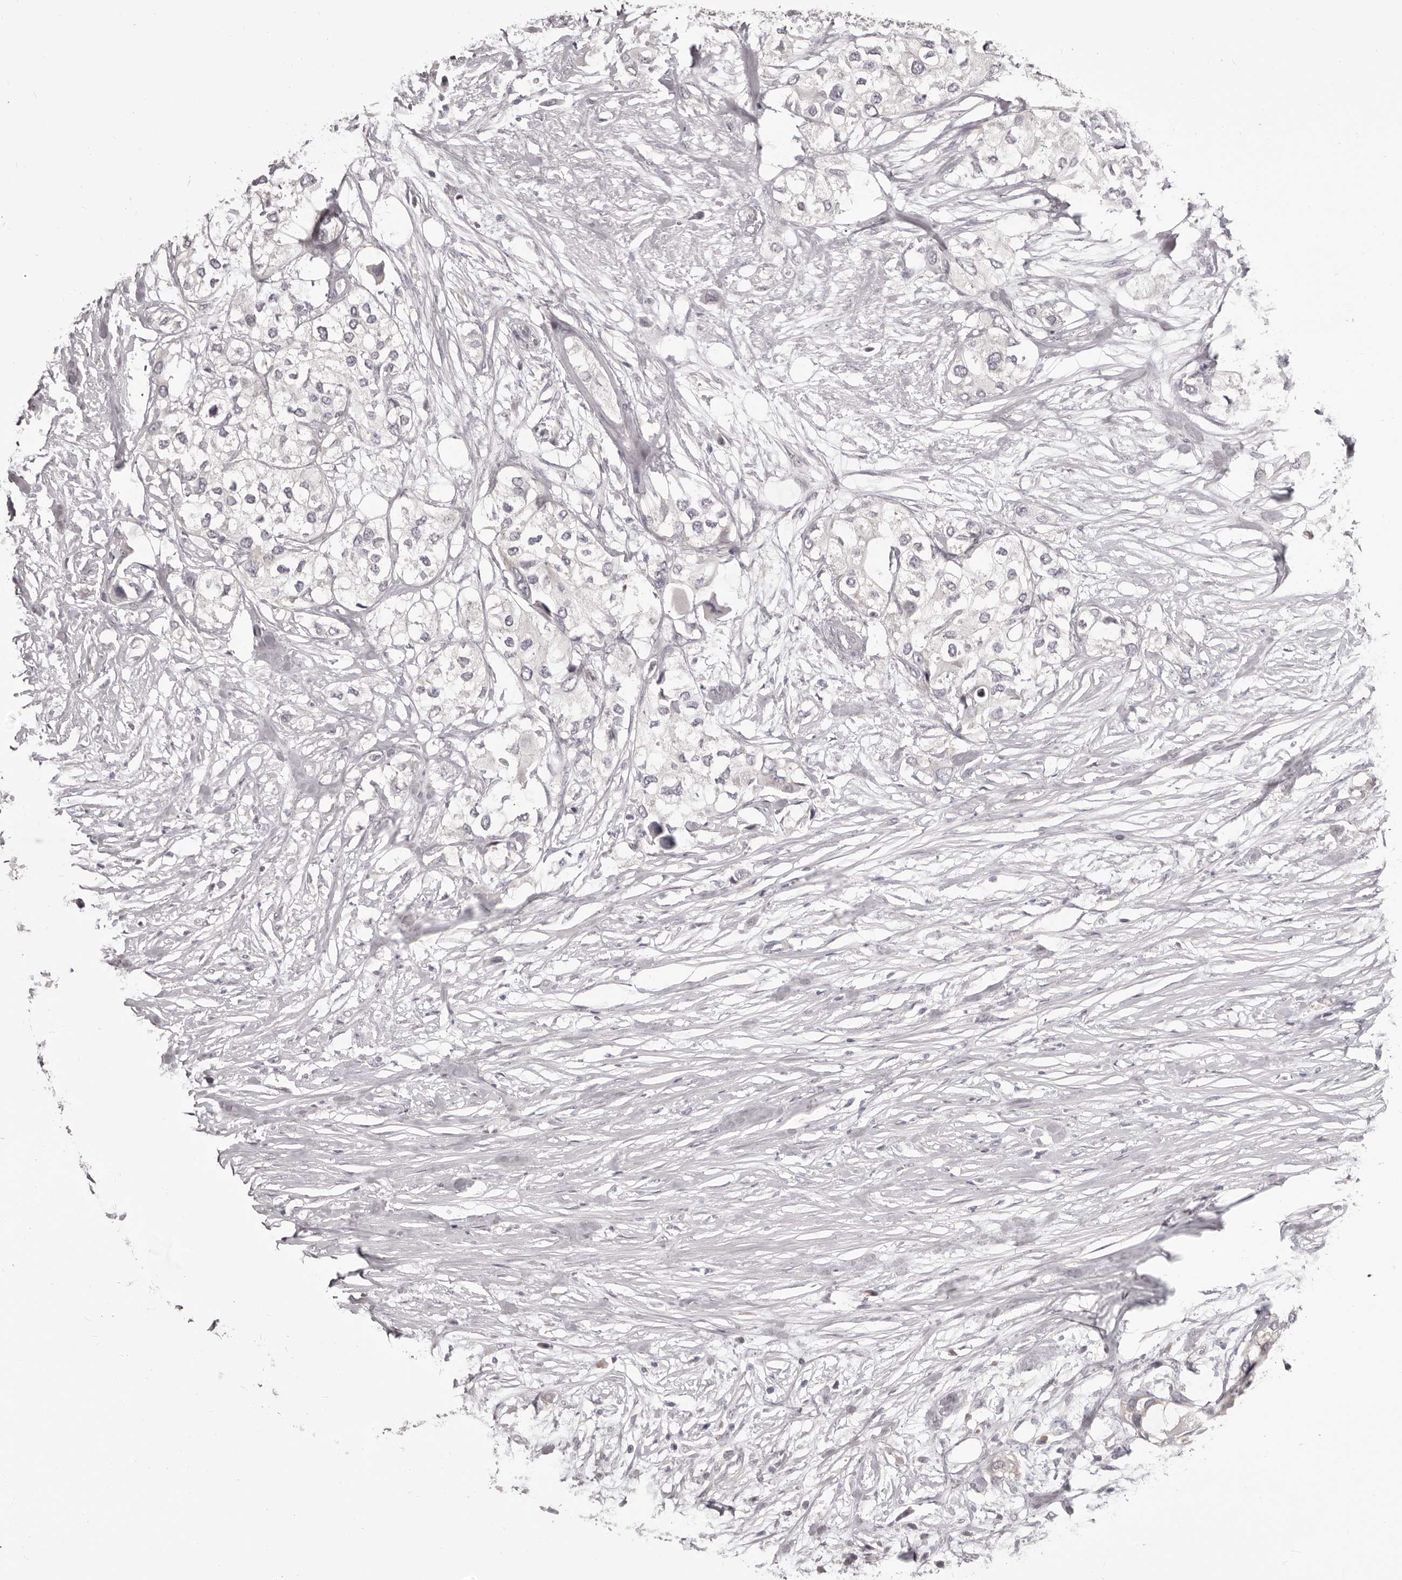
{"staining": {"intensity": "negative", "quantity": "none", "location": "none"}, "tissue": "urothelial cancer", "cell_type": "Tumor cells", "image_type": "cancer", "snomed": [{"axis": "morphology", "description": "Urothelial carcinoma, High grade"}, {"axis": "topography", "description": "Urinary bladder"}], "caption": "Tumor cells show no significant expression in urothelial cancer.", "gene": "OTUD3", "patient": {"sex": "male", "age": 64}}